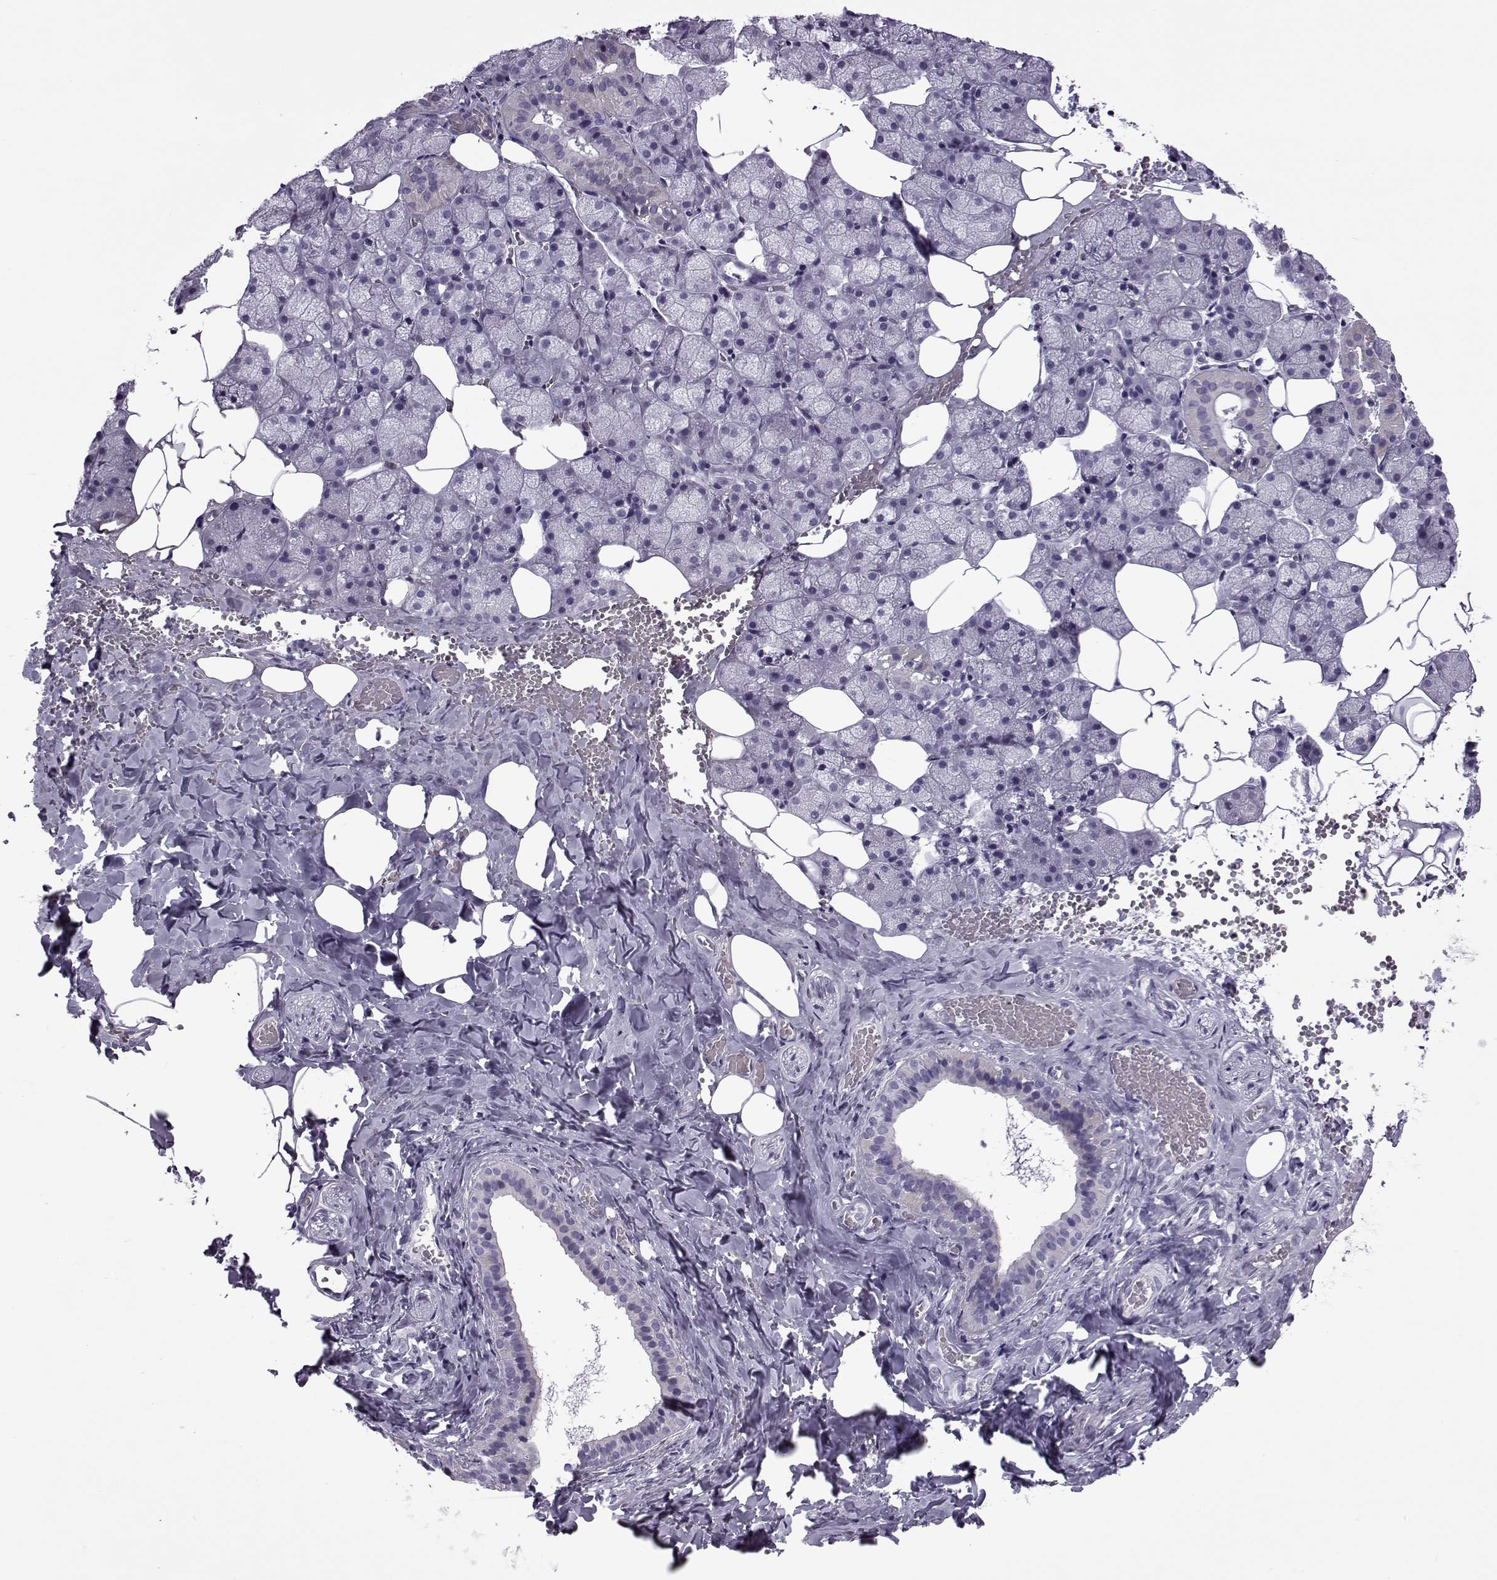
{"staining": {"intensity": "weak", "quantity": "<25%", "location": "cytoplasmic/membranous"}, "tissue": "salivary gland", "cell_type": "Glandular cells", "image_type": "normal", "snomed": [{"axis": "morphology", "description": "Normal tissue, NOS"}, {"axis": "topography", "description": "Salivary gland"}], "caption": "Human salivary gland stained for a protein using immunohistochemistry (IHC) demonstrates no expression in glandular cells.", "gene": "OIP5", "patient": {"sex": "male", "age": 38}}